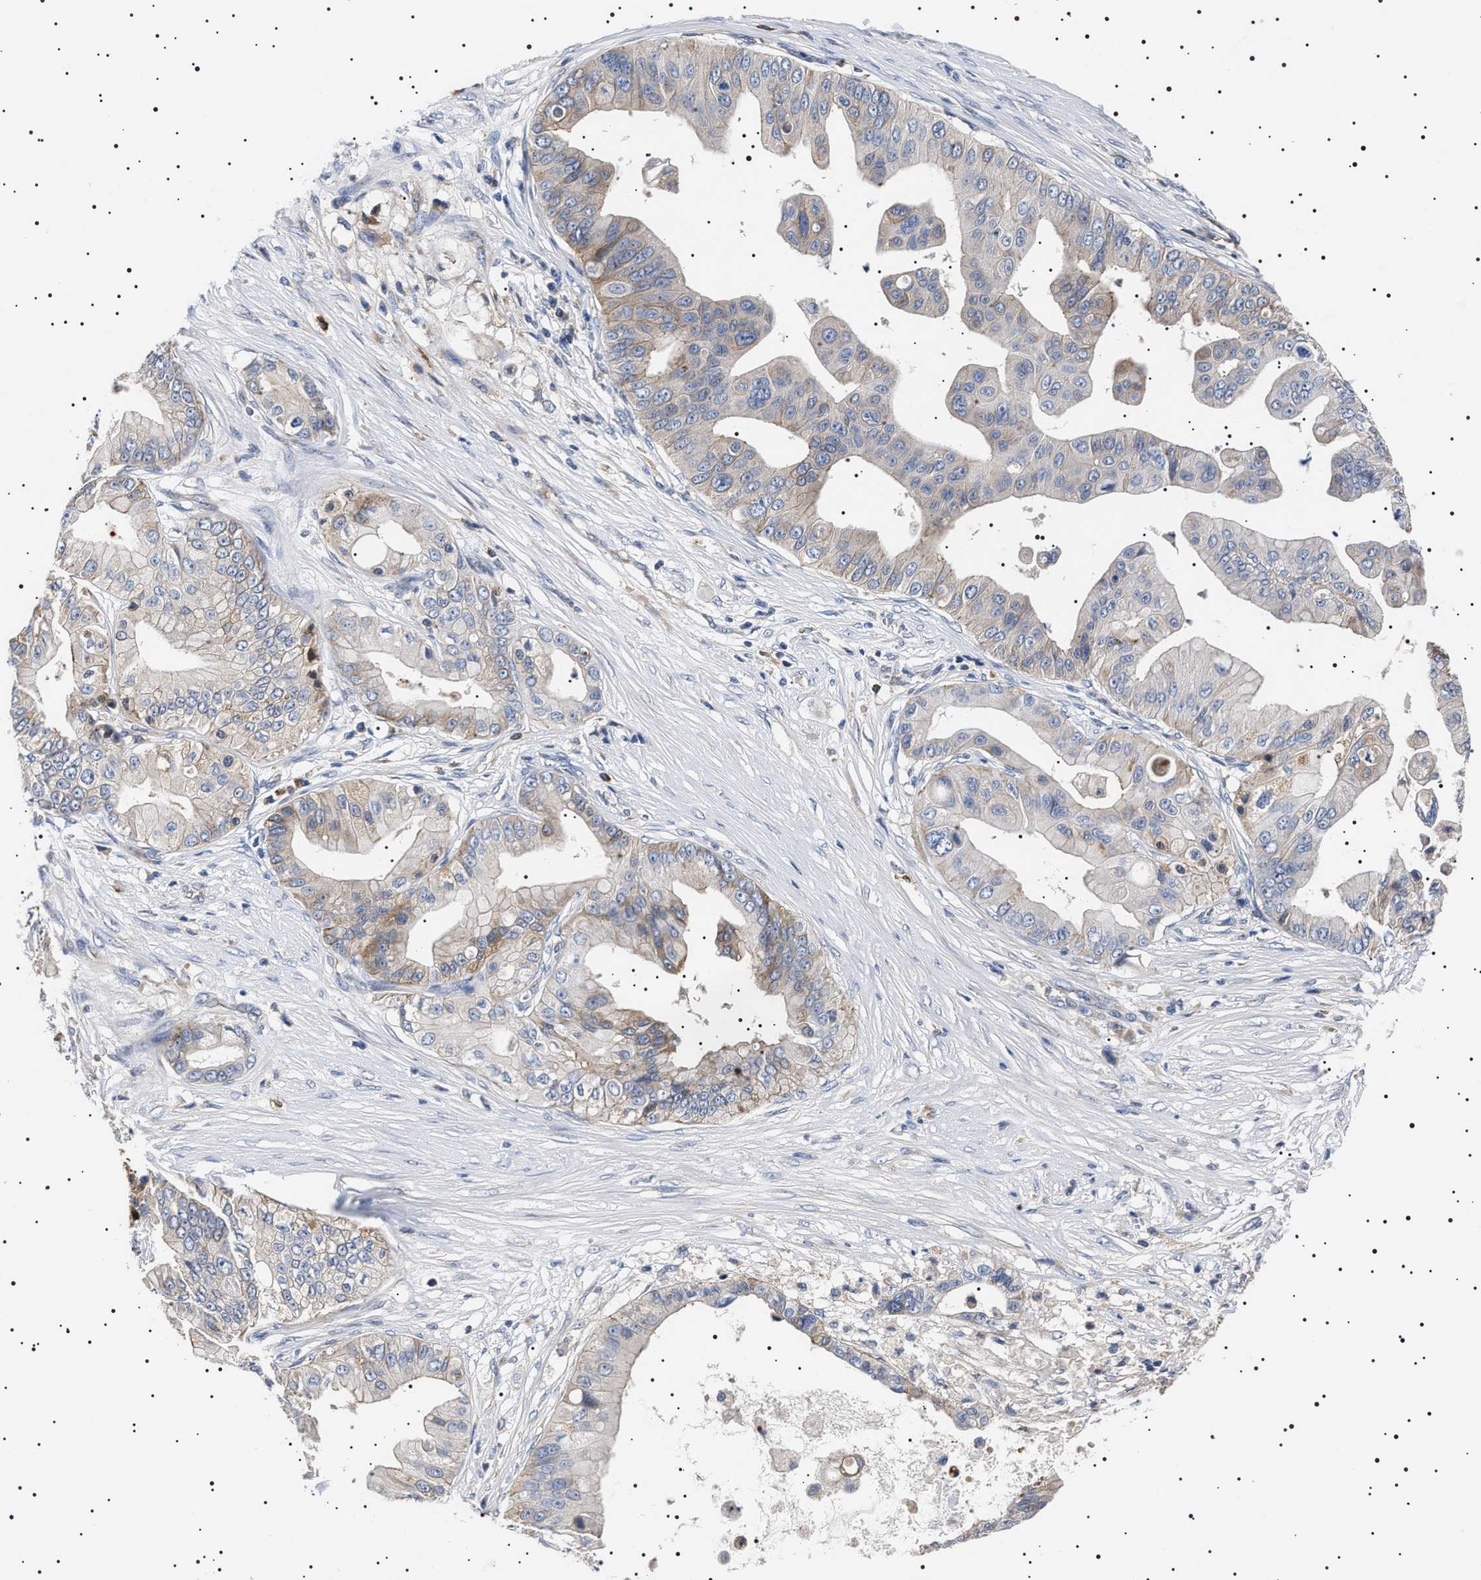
{"staining": {"intensity": "weak", "quantity": "<25%", "location": "cytoplasmic/membranous"}, "tissue": "pancreatic cancer", "cell_type": "Tumor cells", "image_type": "cancer", "snomed": [{"axis": "morphology", "description": "Adenocarcinoma, NOS"}, {"axis": "topography", "description": "Pancreas"}], "caption": "There is no significant positivity in tumor cells of pancreatic cancer.", "gene": "SLC4A7", "patient": {"sex": "female", "age": 75}}